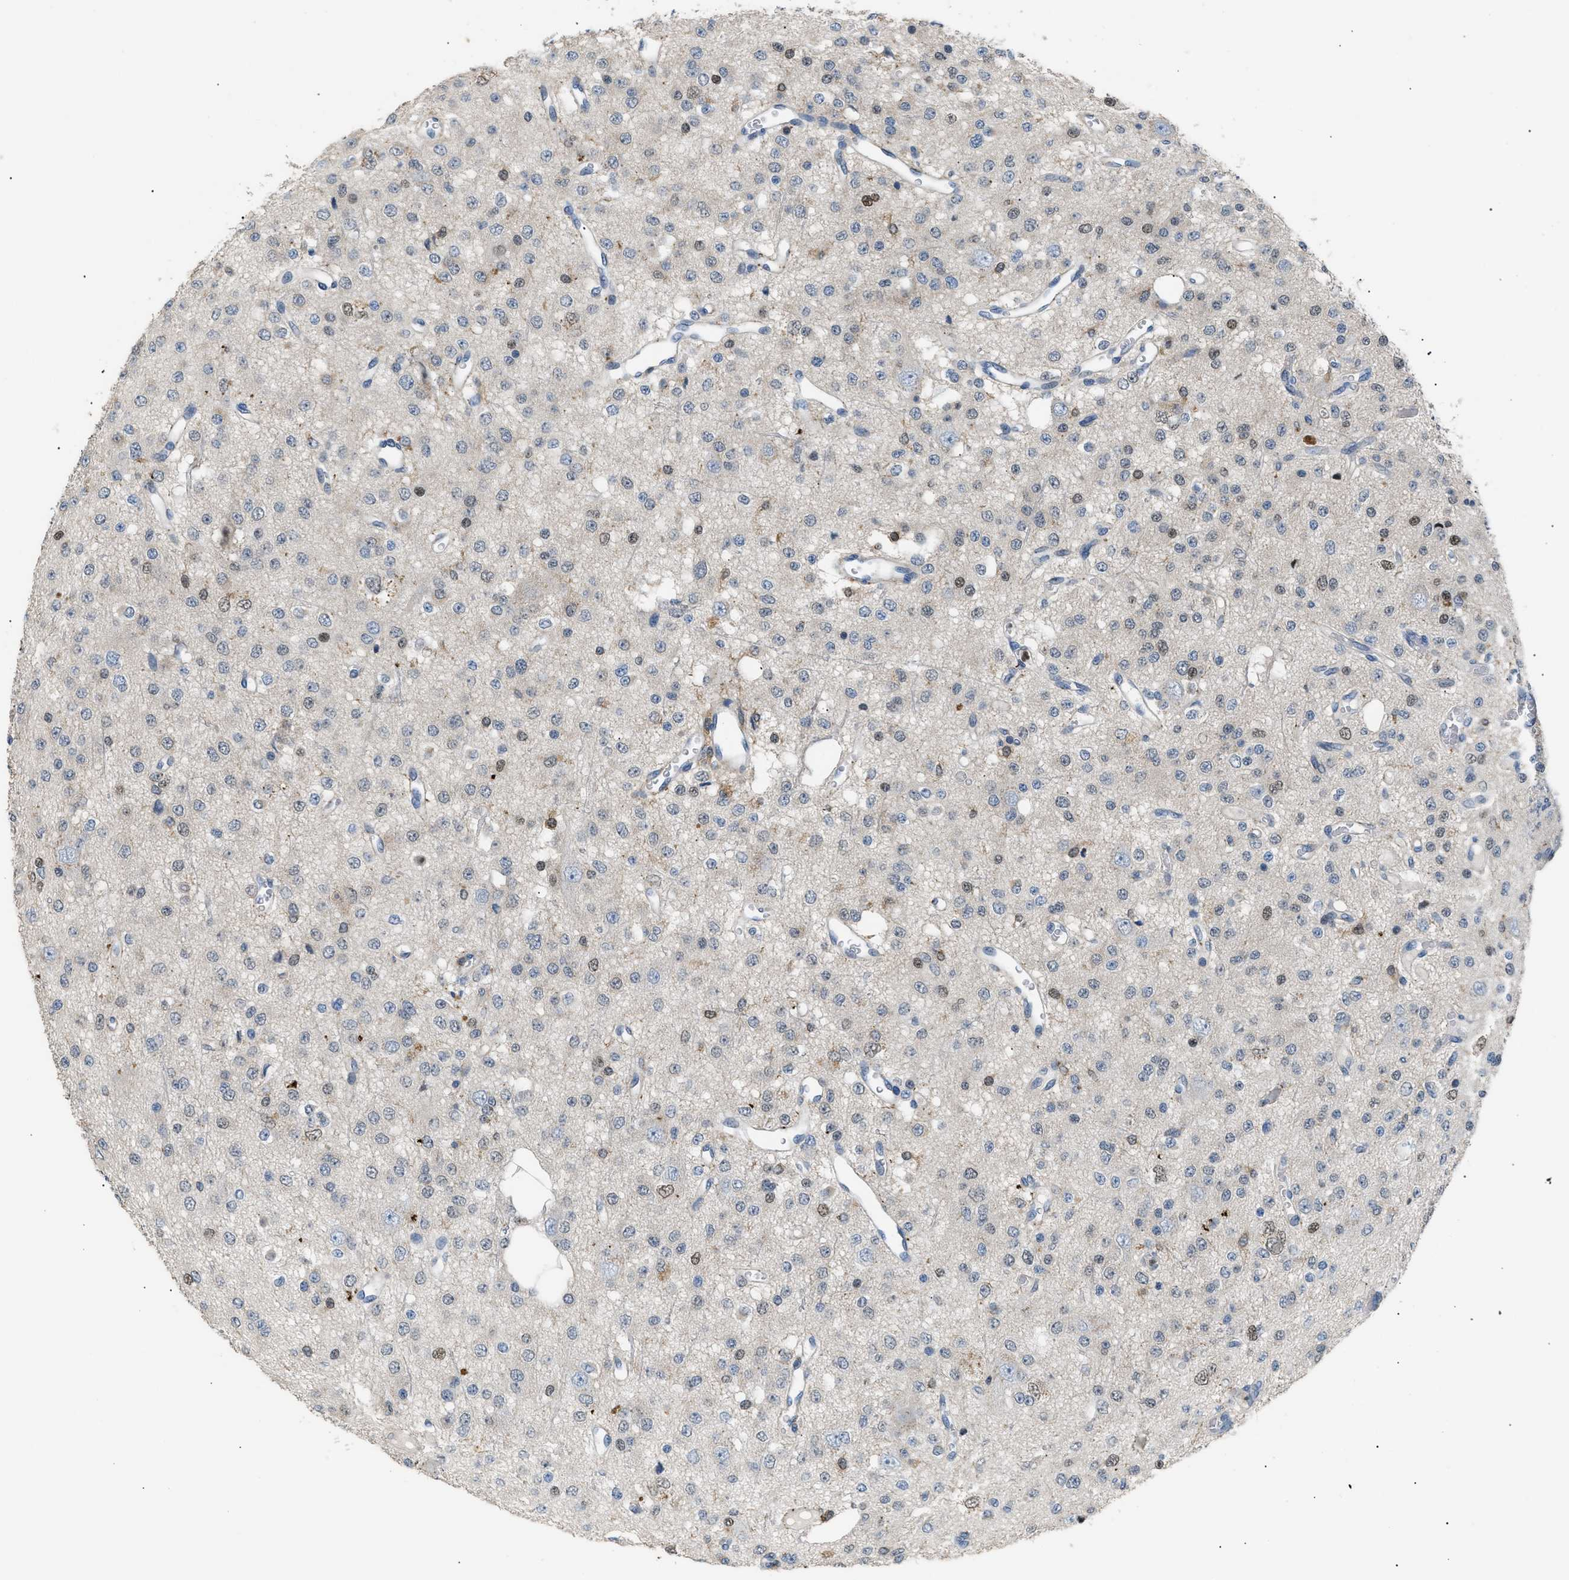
{"staining": {"intensity": "moderate", "quantity": "<25%", "location": "nuclear"}, "tissue": "glioma", "cell_type": "Tumor cells", "image_type": "cancer", "snomed": [{"axis": "morphology", "description": "Glioma, malignant, Low grade"}, {"axis": "topography", "description": "Brain"}], "caption": "Glioma tissue exhibits moderate nuclear staining in approximately <25% of tumor cells (DAB (3,3'-diaminobenzidine) IHC with brightfield microscopy, high magnification).", "gene": "AKR1A1", "patient": {"sex": "male", "age": 38}}